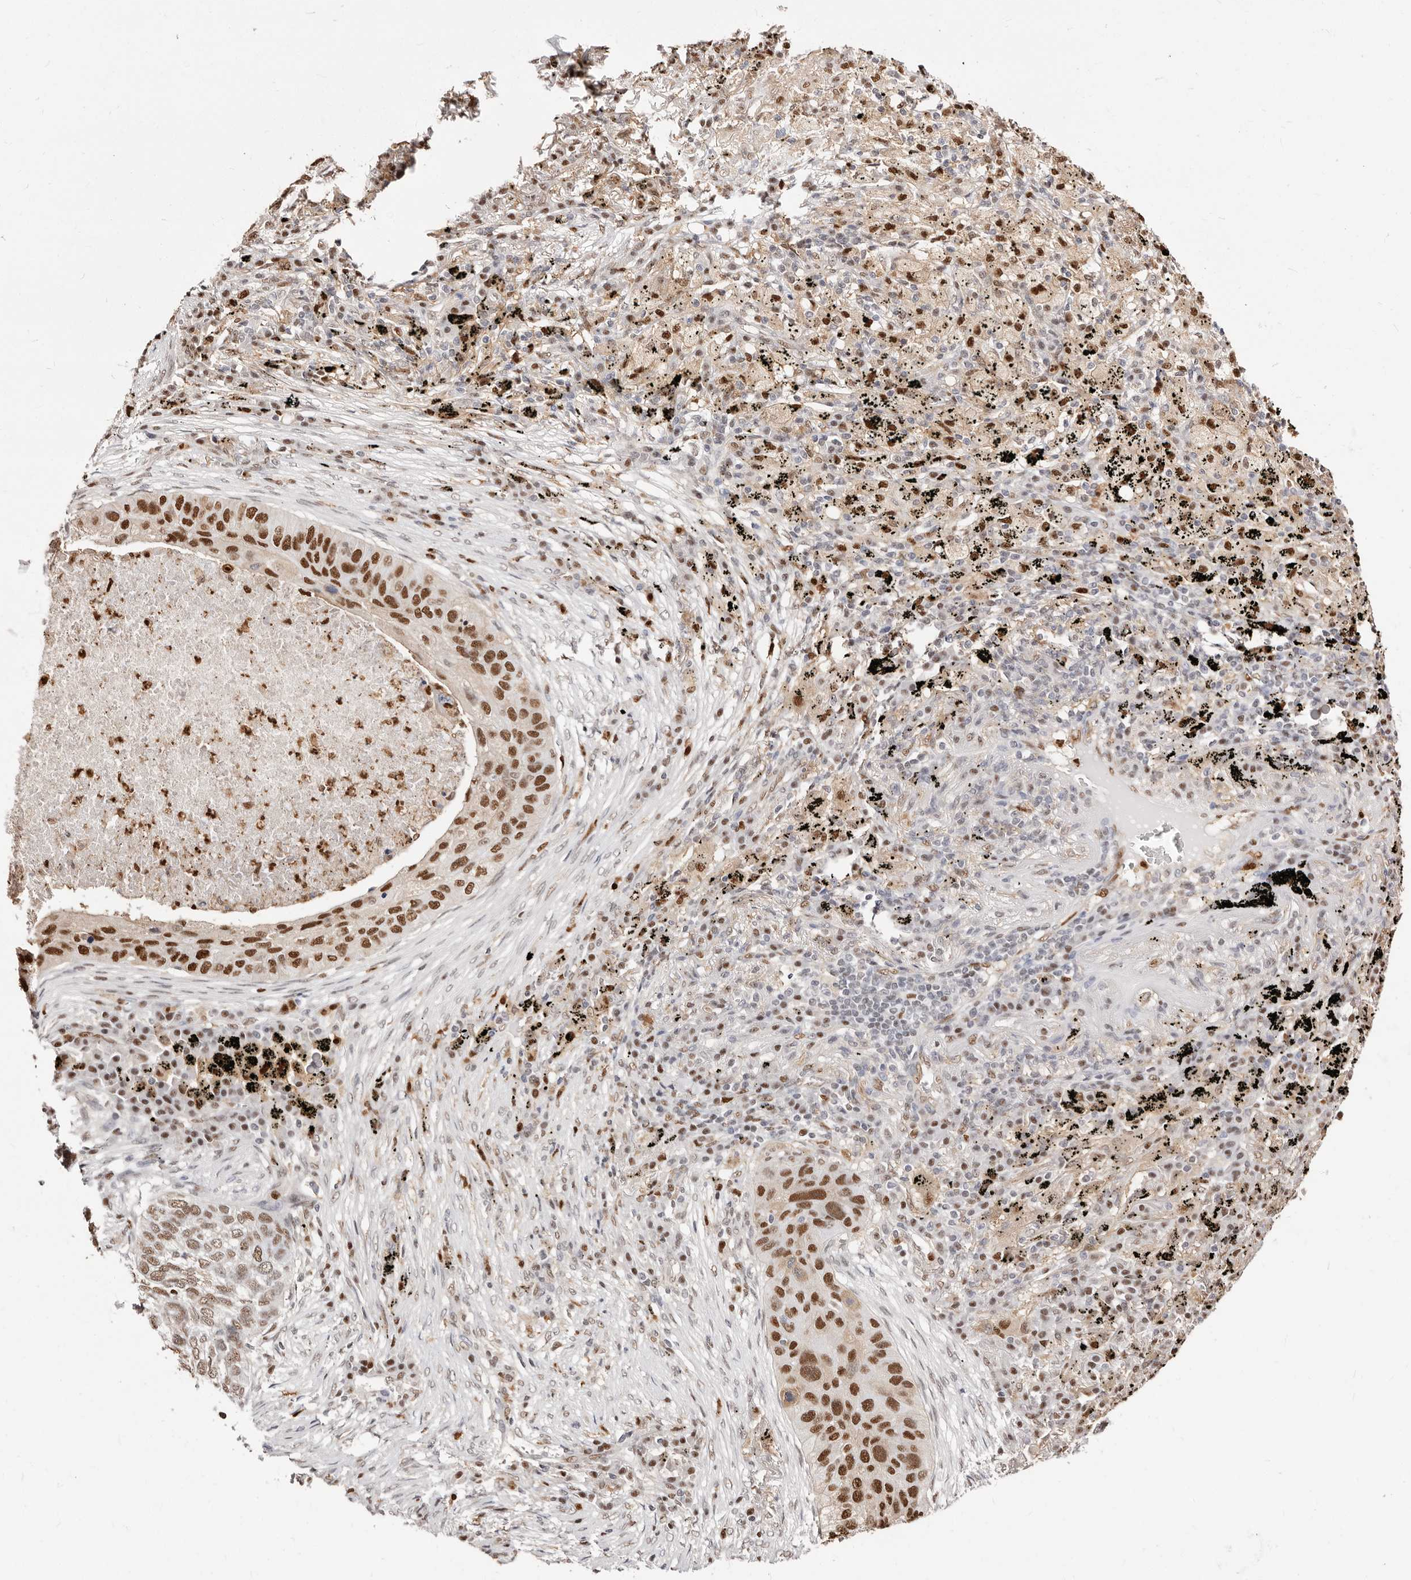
{"staining": {"intensity": "strong", "quantity": "25%-75%", "location": "nuclear"}, "tissue": "lung cancer", "cell_type": "Tumor cells", "image_type": "cancer", "snomed": [{"axis": "morphology", "description": "Squamous cell carcinoma, NOS"}, {"axis": "topography", "description": "Lung"}], "caption": "Lung squamous cell carcinoma tissue shows strong nuclear staining in approximately 25%-75% of tumor cells (IHC, brightfield microscopy, high magnification).", "gene": "TKT", "patient": {"sex": "female", "age": 63}}